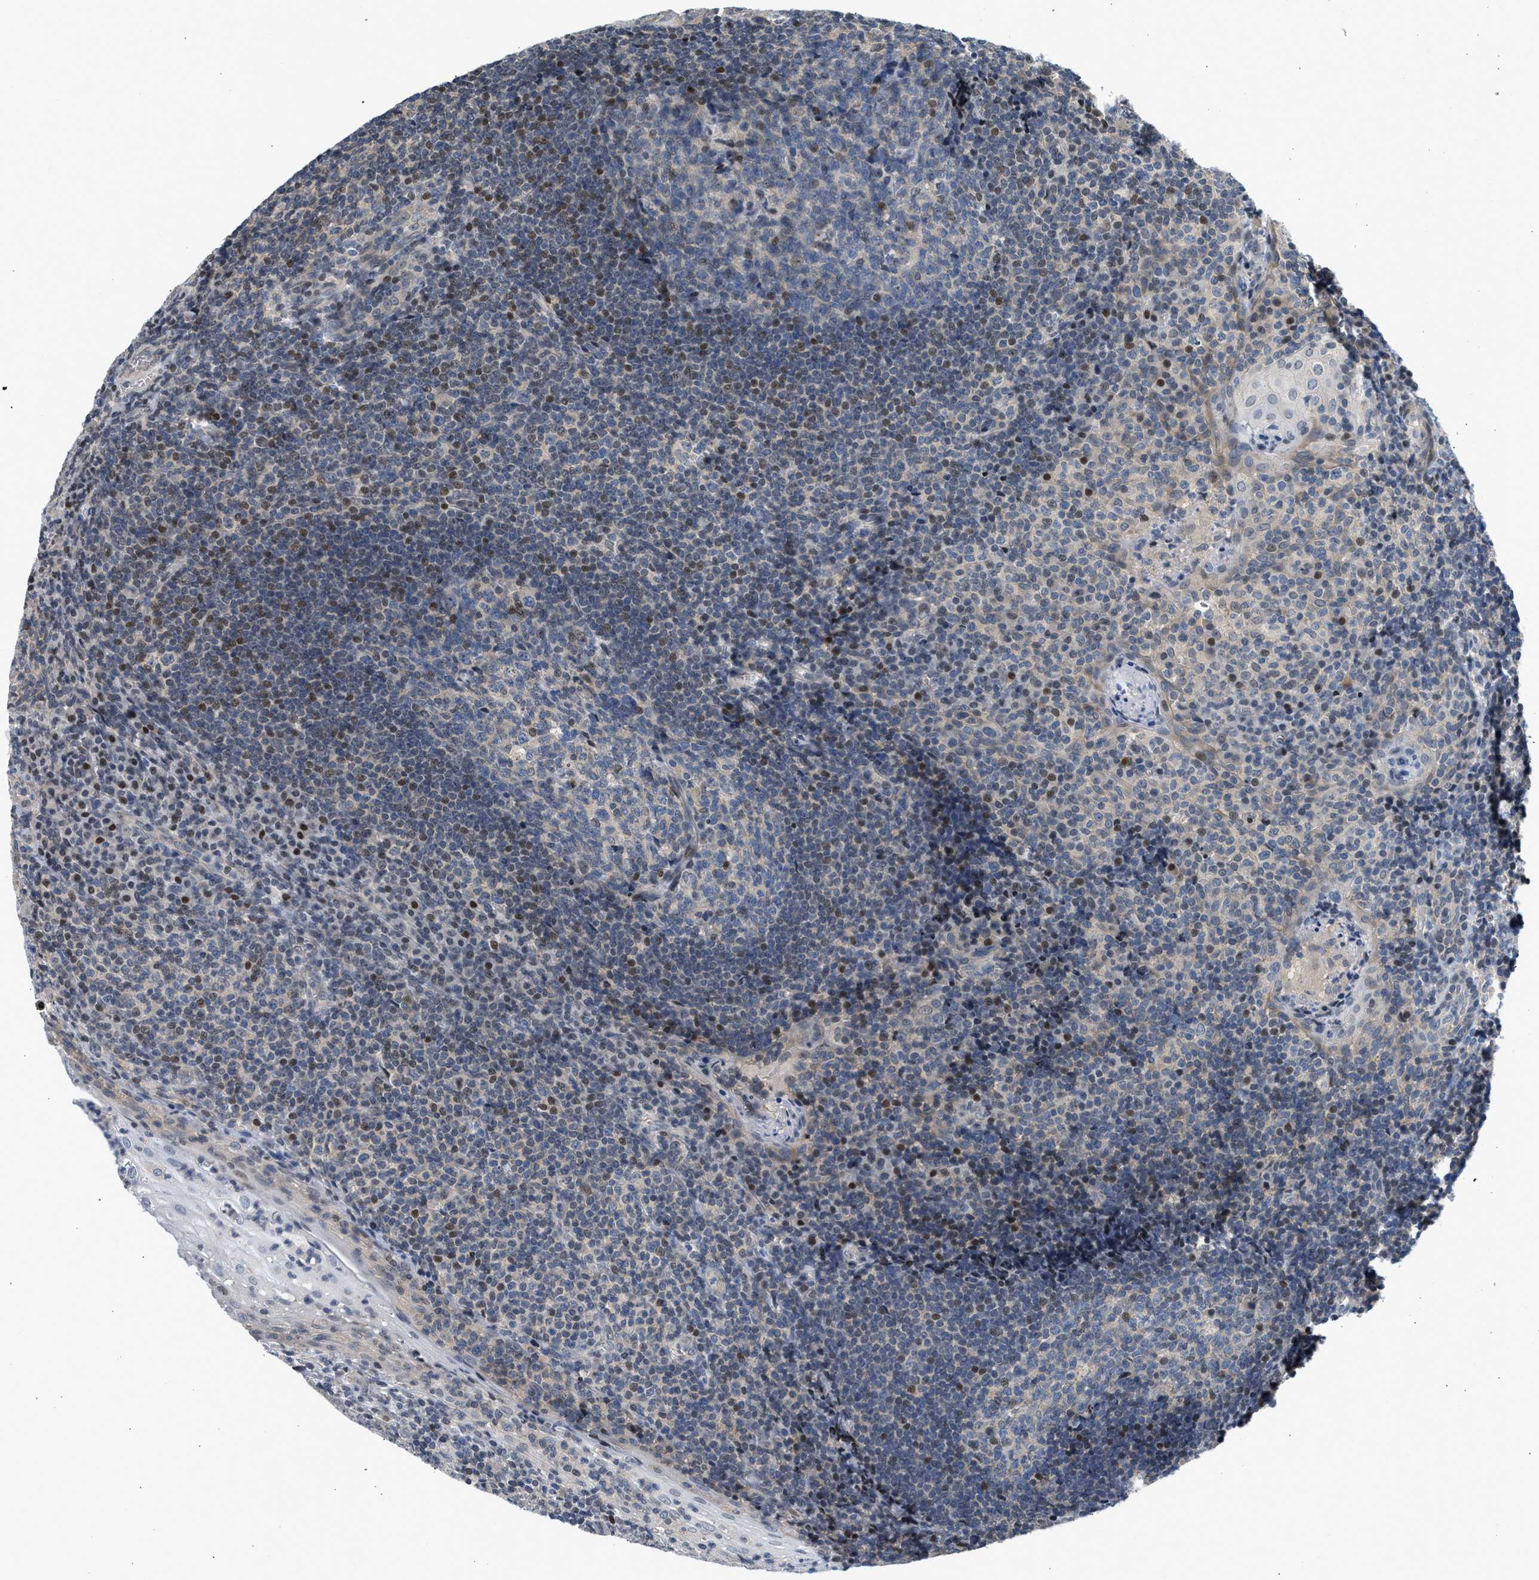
{"staining": {"intensity": "weak", "quantity": "<25%", "location": "nuclear"}, "tissue": "tonsil", "cell_type": "Germinal center cells", "image_type": "normal", "snomed": [{"axis": "morphology", "description": "Normal tissue, NOS"}, {"axis": "topography", "description": "Tonsil"}], "caption": "This is an IHC micrograph of normal human tonsil. There is no staining in germinal center cells.", "gene": "OLIG3", "patient": {"sex": "male", "age": 37}}